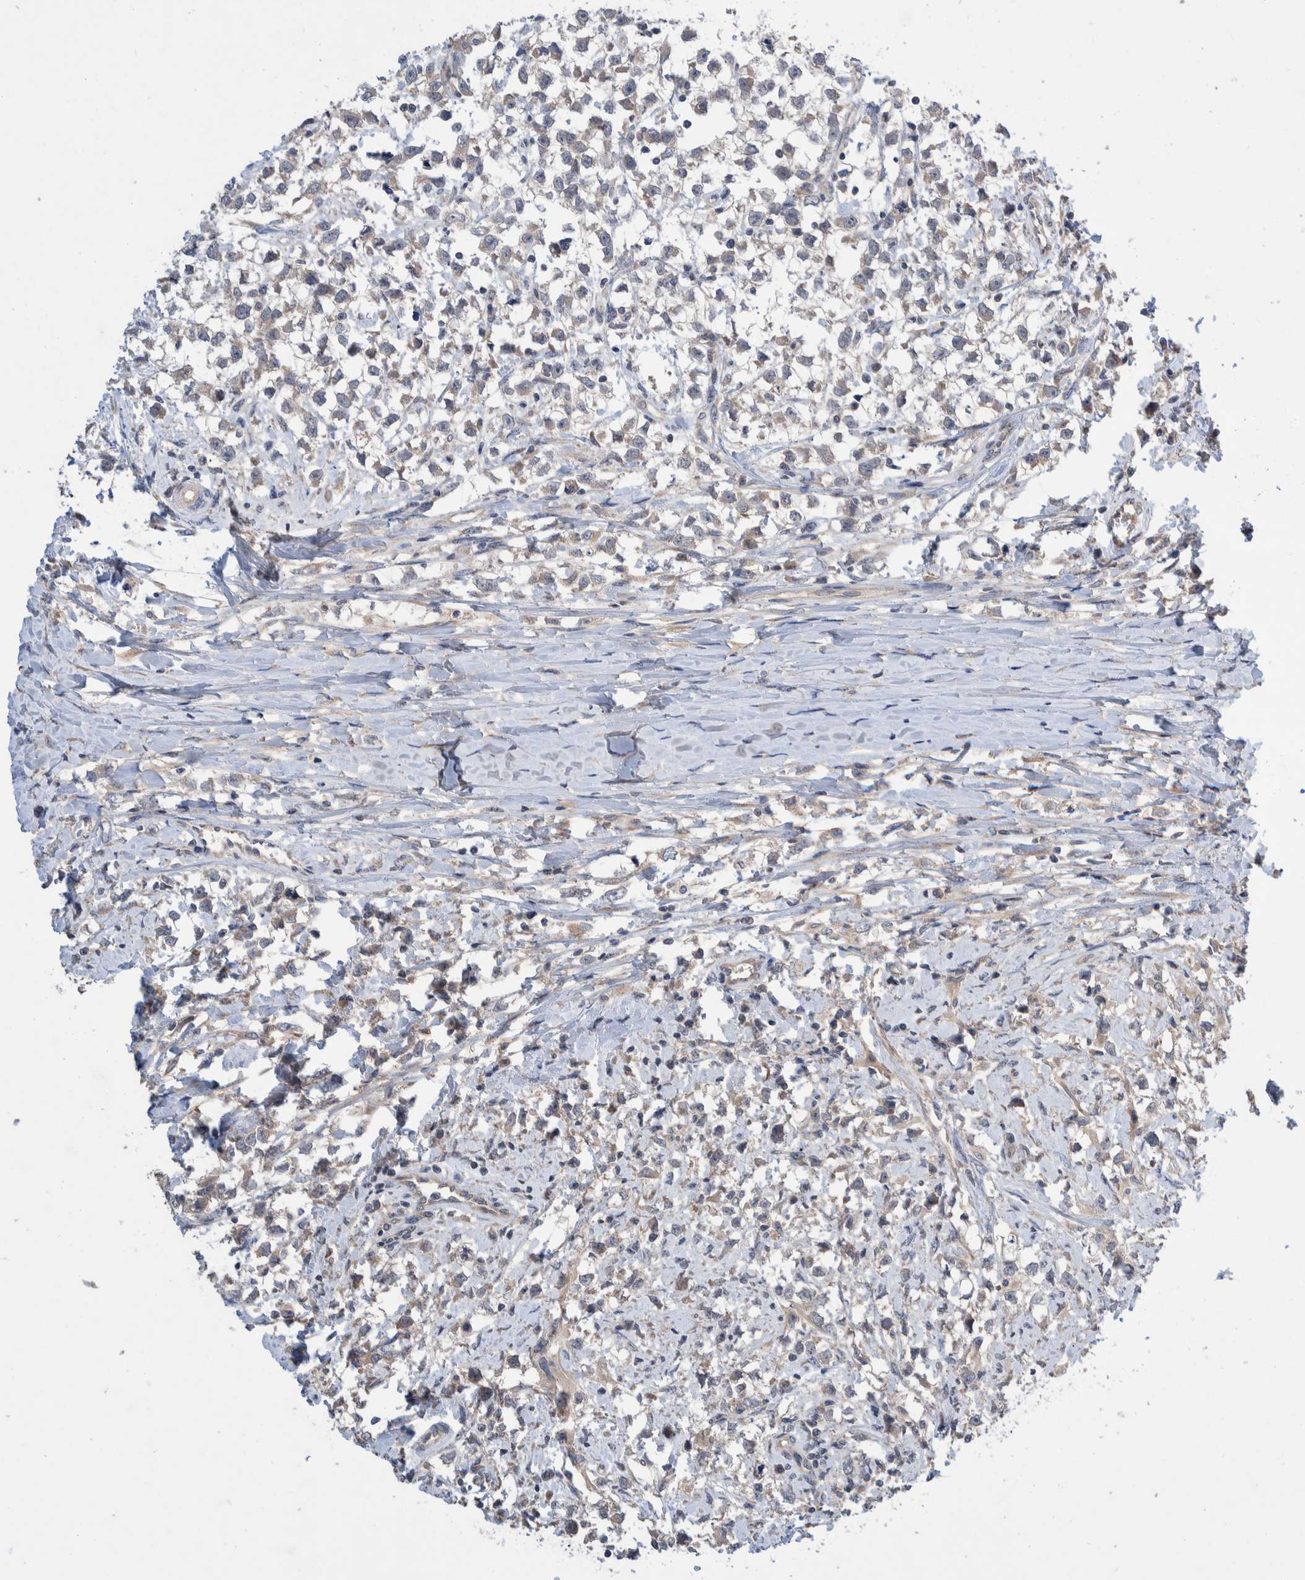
{"staining": {"intensity": "weak", "quantity": "<25%", "location": "cytoplasmic/membranous"}, "tissue": "testis cancer", "cell_type": "Tumor cells", "image_type": "cancer", "snomed": [{"axis": "morphology", "description": "Seminoma, NOS"}, {"axis": "morphology", "description": "Carcinoma, Embryonal, NOS"}, {"axis": "topography", "description": "Testis"}], "caption": "High power microscopy histopathology image of an IHC micrograph of testis cancer, revealing no significant expression in tumor cells.", "gene": "PLPBP", "patient": {"sex": "male", "age": 51}}